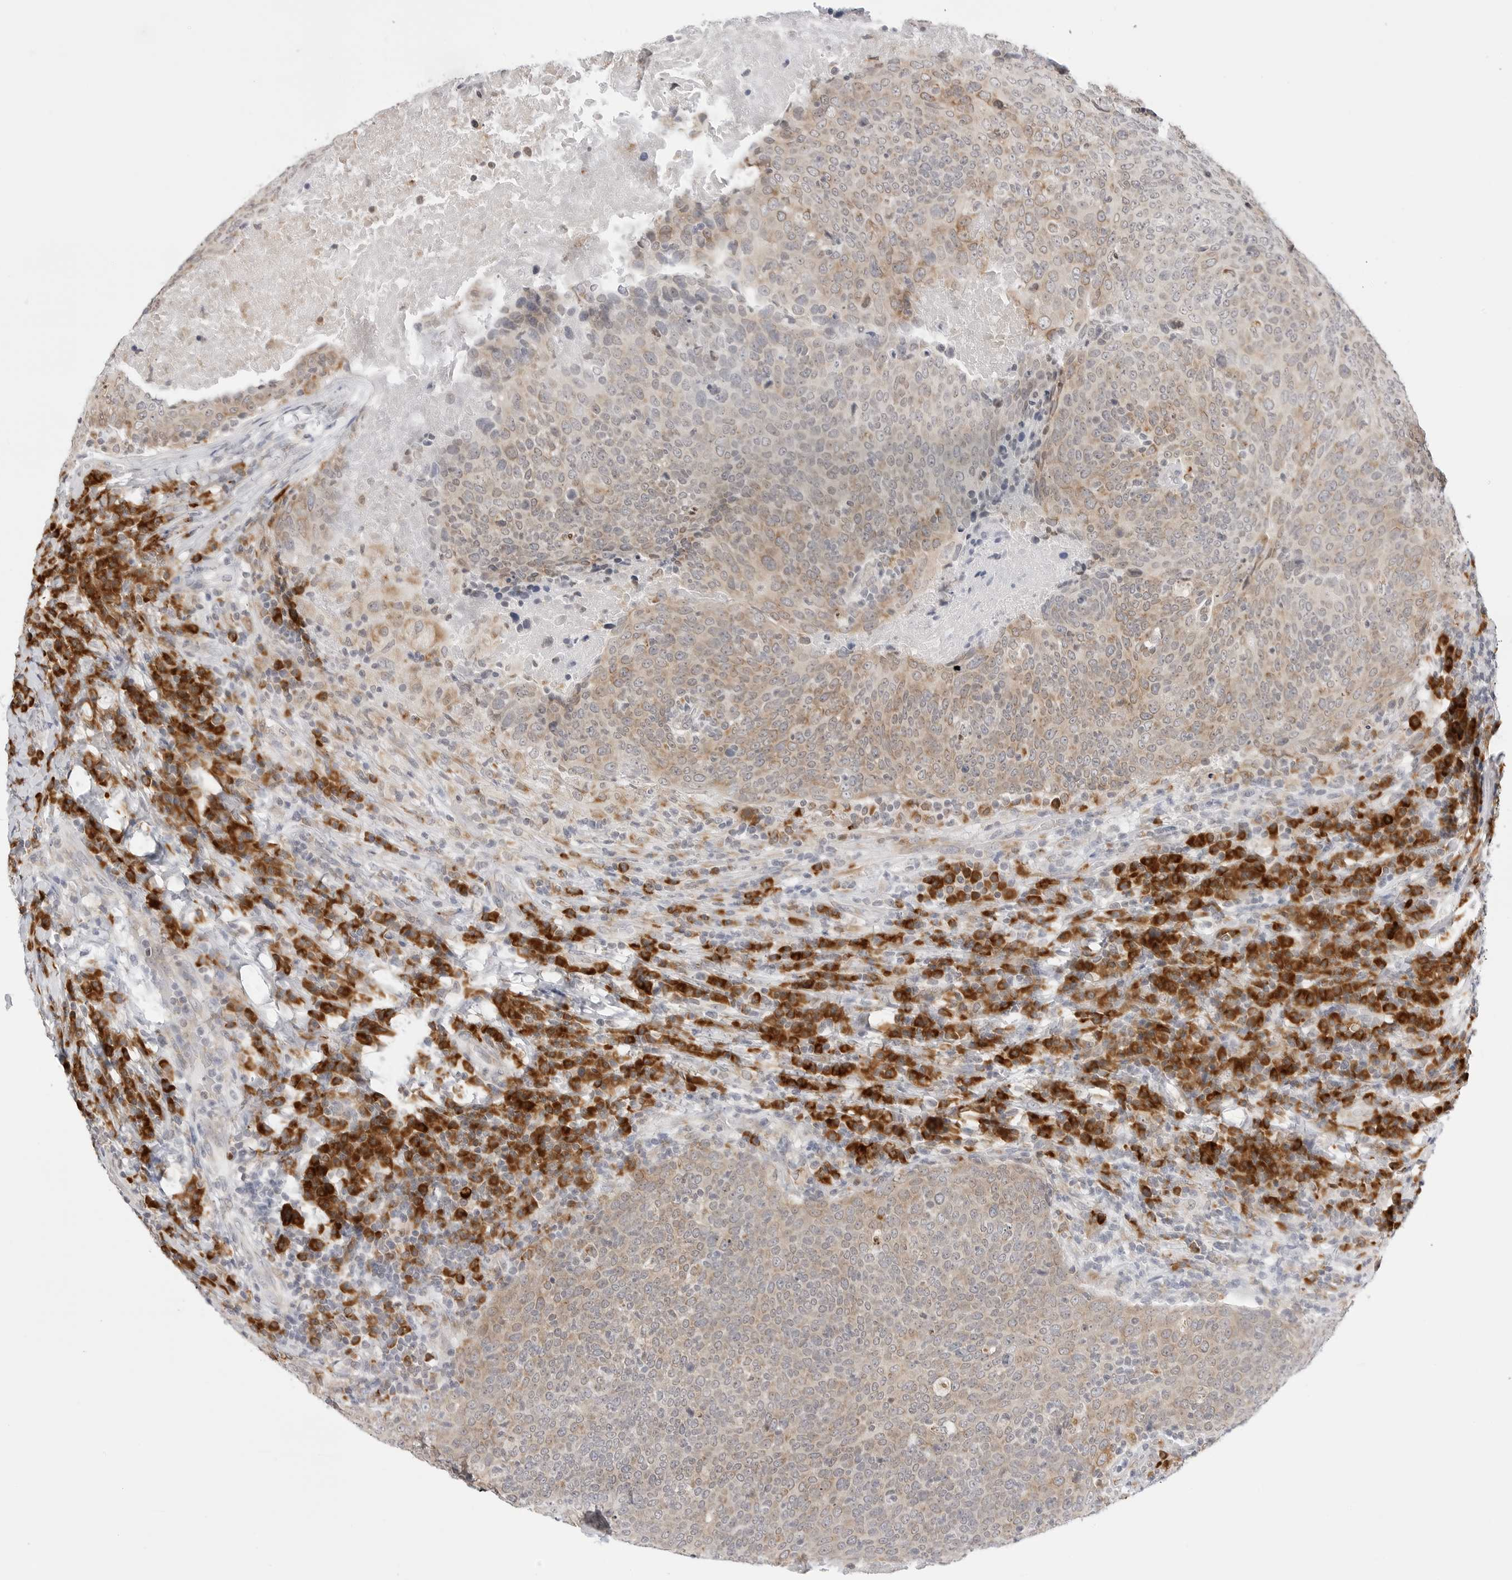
{"staining": {"intensity": "weak", "quantity": "25%-75%", "location": "cytoplasmic/membranous"}, "tissue": "head and neck cancer", "cell_type": "Tumor cells", "image_type": "cancer", "snomed": [{"axis": "morphology", "description": "Squamous cell carcinoma, NOS"}, {"axis": "morphology", "description": "Squamous cell carcinoma, metastatic, NOS"}, {"axis": "topography", "description": "Lymph node"}, {"axis": "topography", "description": "Head-Neck"}], "caption": "Head and neck metastatic squamous cell carcinoma stained for a protein exhibits weak cytoplasmic/membranous positivity in tumor cells. The staining was performed using DAB, with brown indicating positive protein expression. Nuclei are stained blue with hematoxylin.", "gene": "RPN1", "patient": {"sex": "male", "age": 62}}